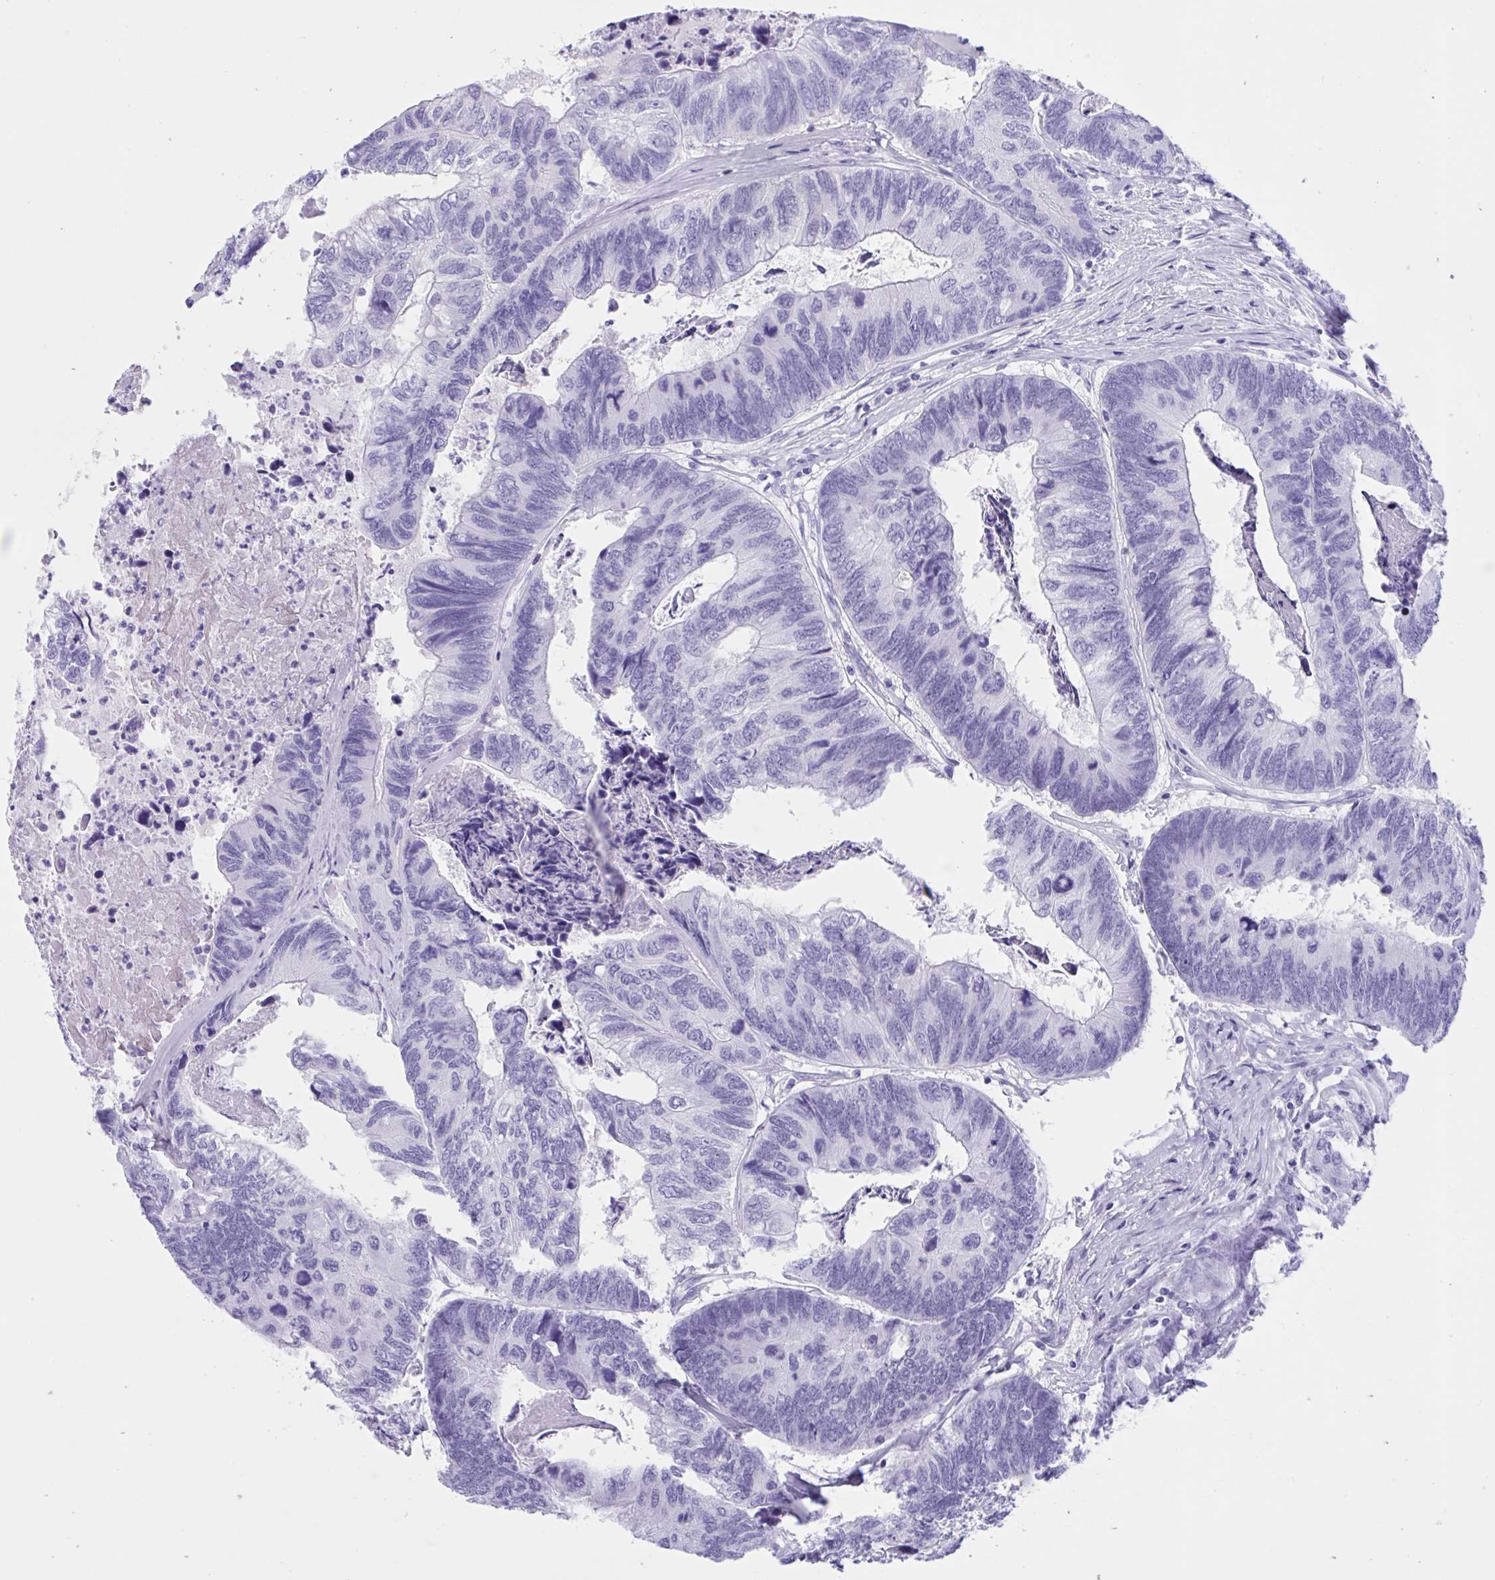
{"staining": {"intensity": "negative", "quantity": "none", "location": "none"}, "tissue": "colorectal cancer", "cell_type": "Tumor cells", "image_type": "cancer", "snomed": [{"axis": "morphology", "description": "Adenocarcinoma, NOS"}, {"axis": "topography", "description": "Colon"}], "caption": "High magnification brightfield microscopy of adenocarcinoma (colorectal) stained with DAB (brown) and counterstained with hematoxylin (blue): tumor cells show no significant staining.", "gene": "TMEM35A", "patient": {"sex": "female", "age": 67}}